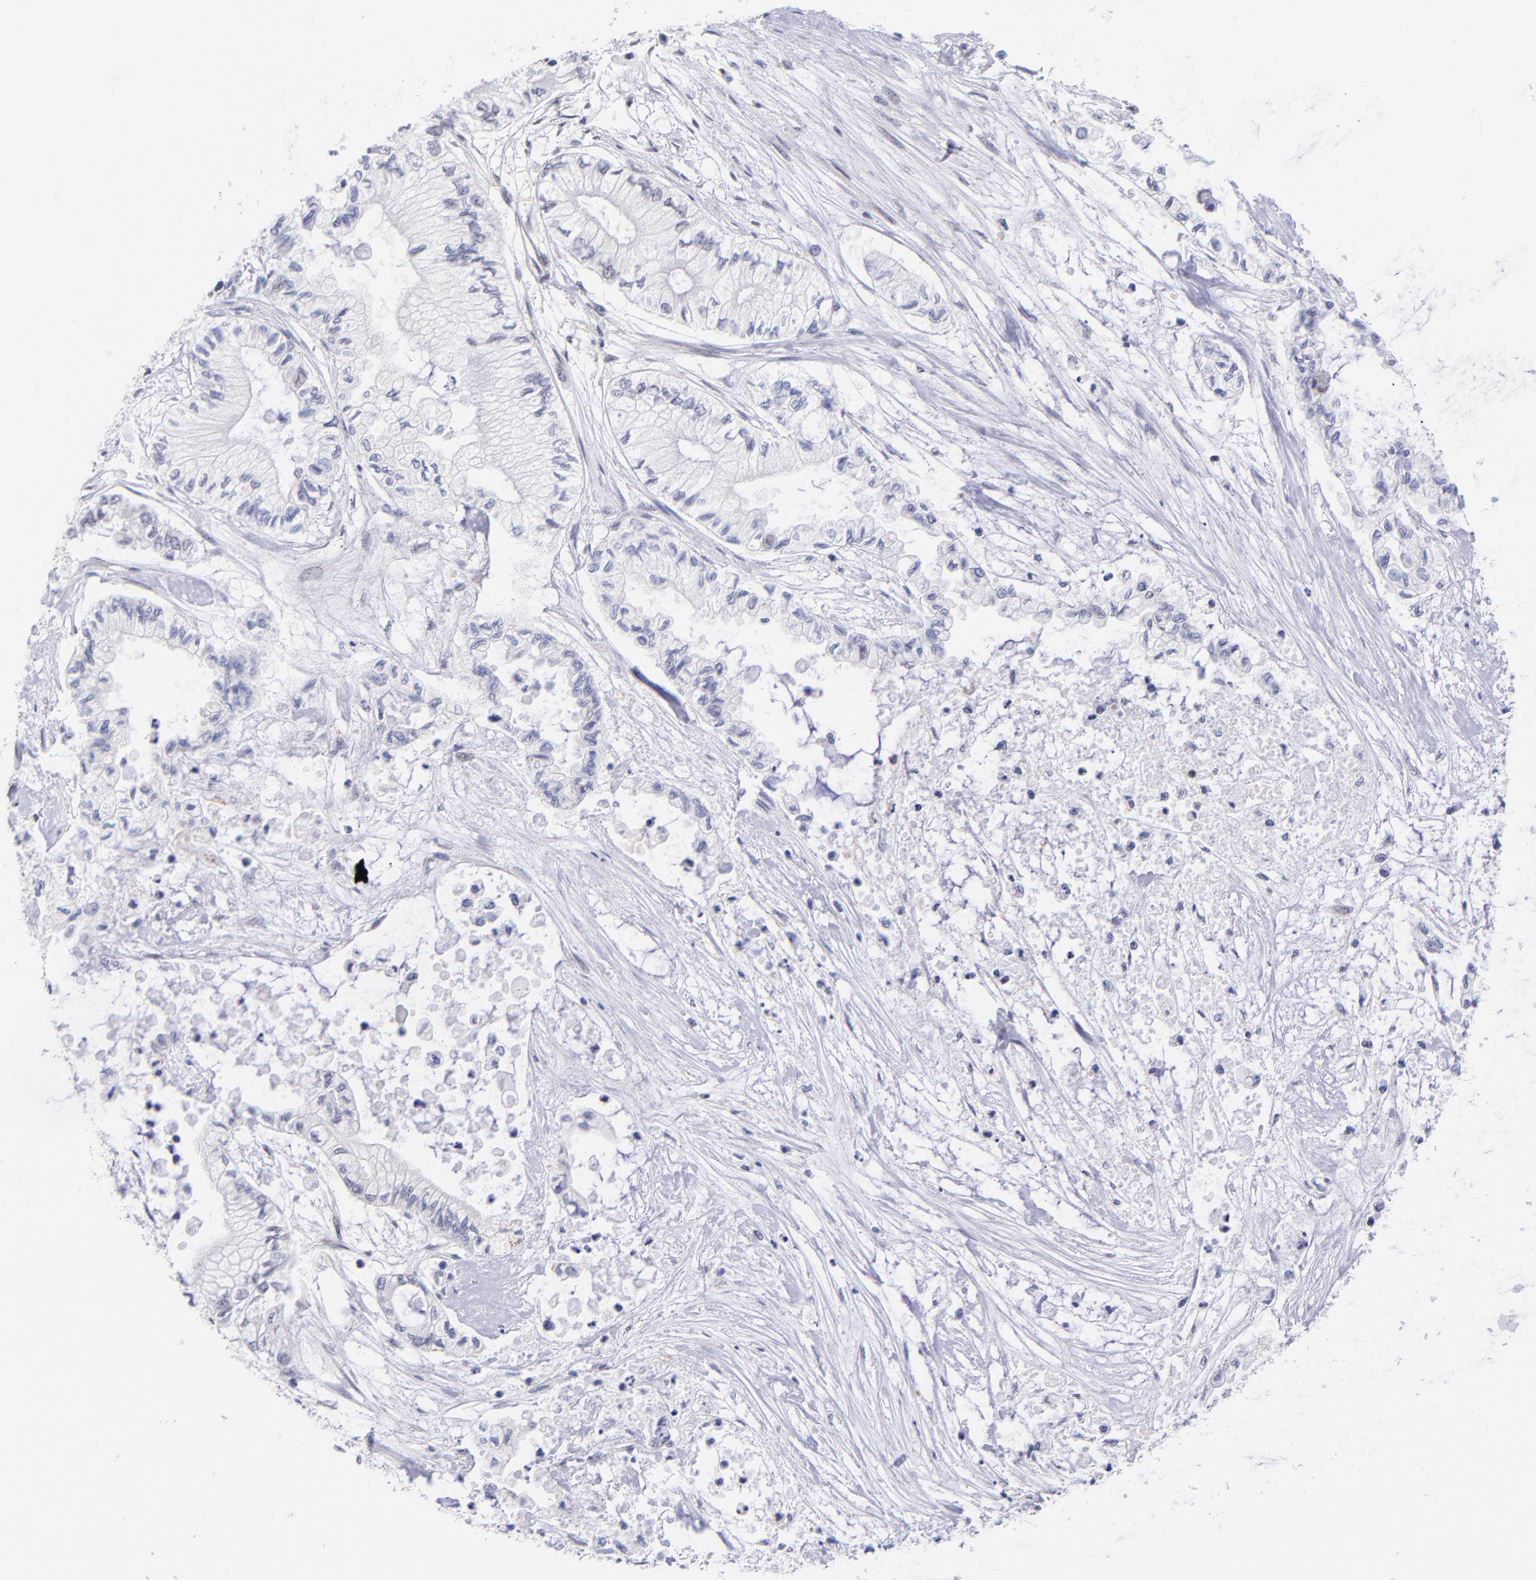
{"staining": {"intensity": "weak", "quantity": "<25%", "location": "nuclear"}, "tissue": "pancreatic cancer", "cell_type": "Tumor cells", "image_type": "cancer", "snomed": [{"axis": "morphology", "description": "Adenocarcinoma, NOS"}, {"axis": "topography", "description": "Pancreas"}], "caption": "Tumor cells are negative for brown protein staining in pancreatic cancer. (Stains: DAB IHC with hematoxylin counter stain, Microscopy: brightfield microscopy at high magnification).", "gene": "SOX6", "patient": {"sex": "male", "age": 79}}